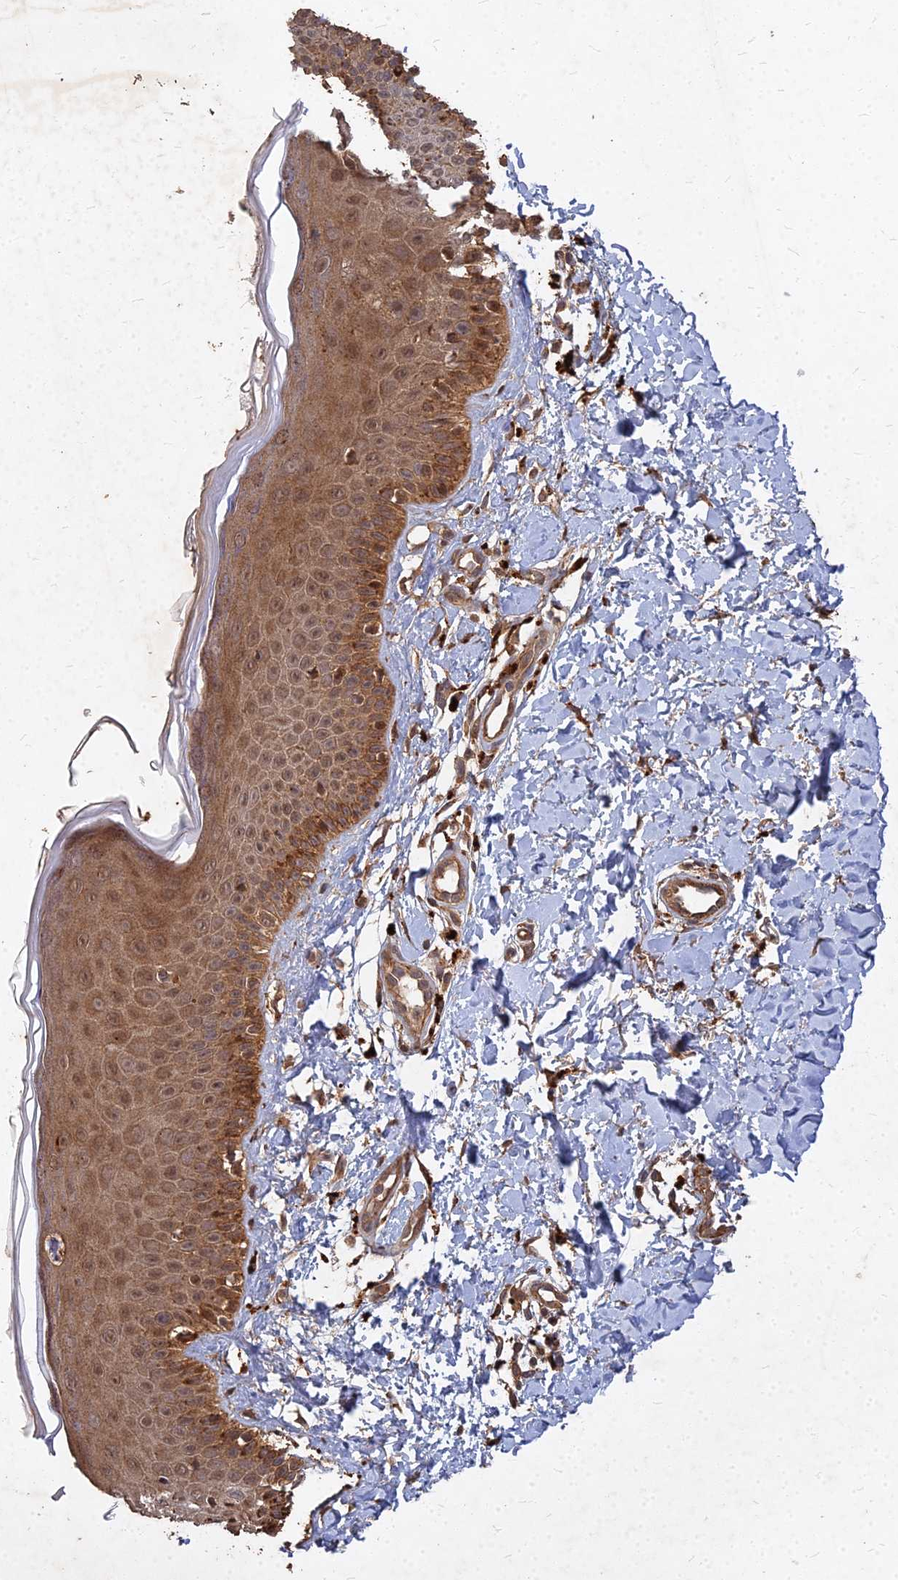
{"staining": {"intensity": "moderate", "quantity": ">75%", "location": "cytoplasmic/membranous"}, "tissue": "skin", "cell_type": "Fibroblasts", "image_type": "normal", "snomed": [{"axis": "morphology", "description": "Normal tissue, NOS"}, {"axis": "topography", "description": "Skin"}], "caption": "A brown stain labels moderate cytoplasmic/membranous expression of a protein in fibroblasts of unremarkable human skin.", "gene": "UBE2W", "patient": {"sex": "male", "age": 52}}